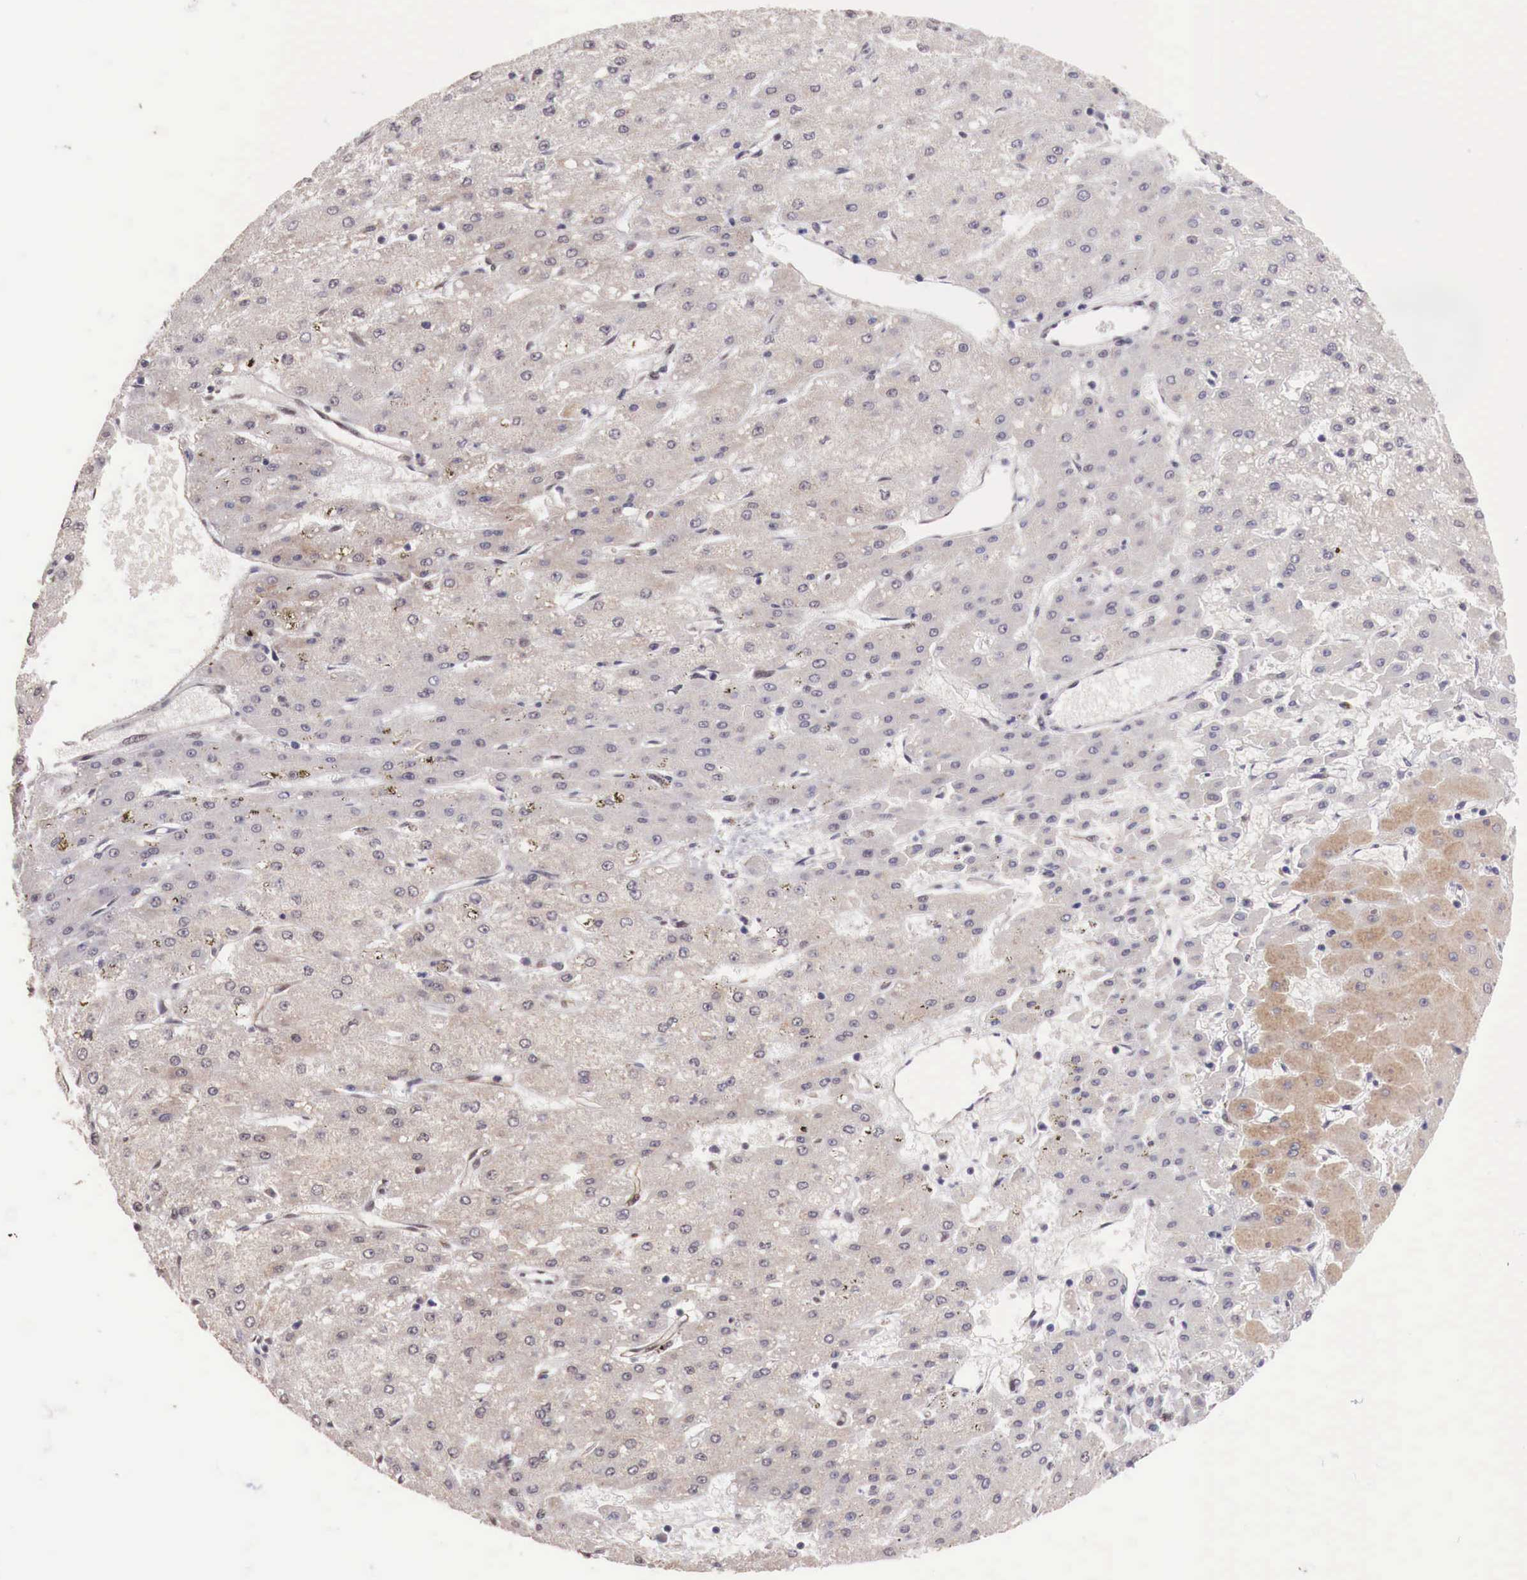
{"staining": {"intensity": "weak", "quantity": "<25%", "location": "cytoplasmic/membranous"}, "tissue": "liver cancer", "cell_type": "Tumor cells", "image_type": "cancer", "snomed": [{"axis": "morphology", "description": "Carcinoma, Hepatocellular, NOS"}, {"axis": "topography", "description": "Liver"}], "caption": "A histopathology image of human liver hepatocellular carcinoma is negative for staining in tumor cells.", "gene": "FOXP2", "patient": {"sex": "female", "age": 52}}